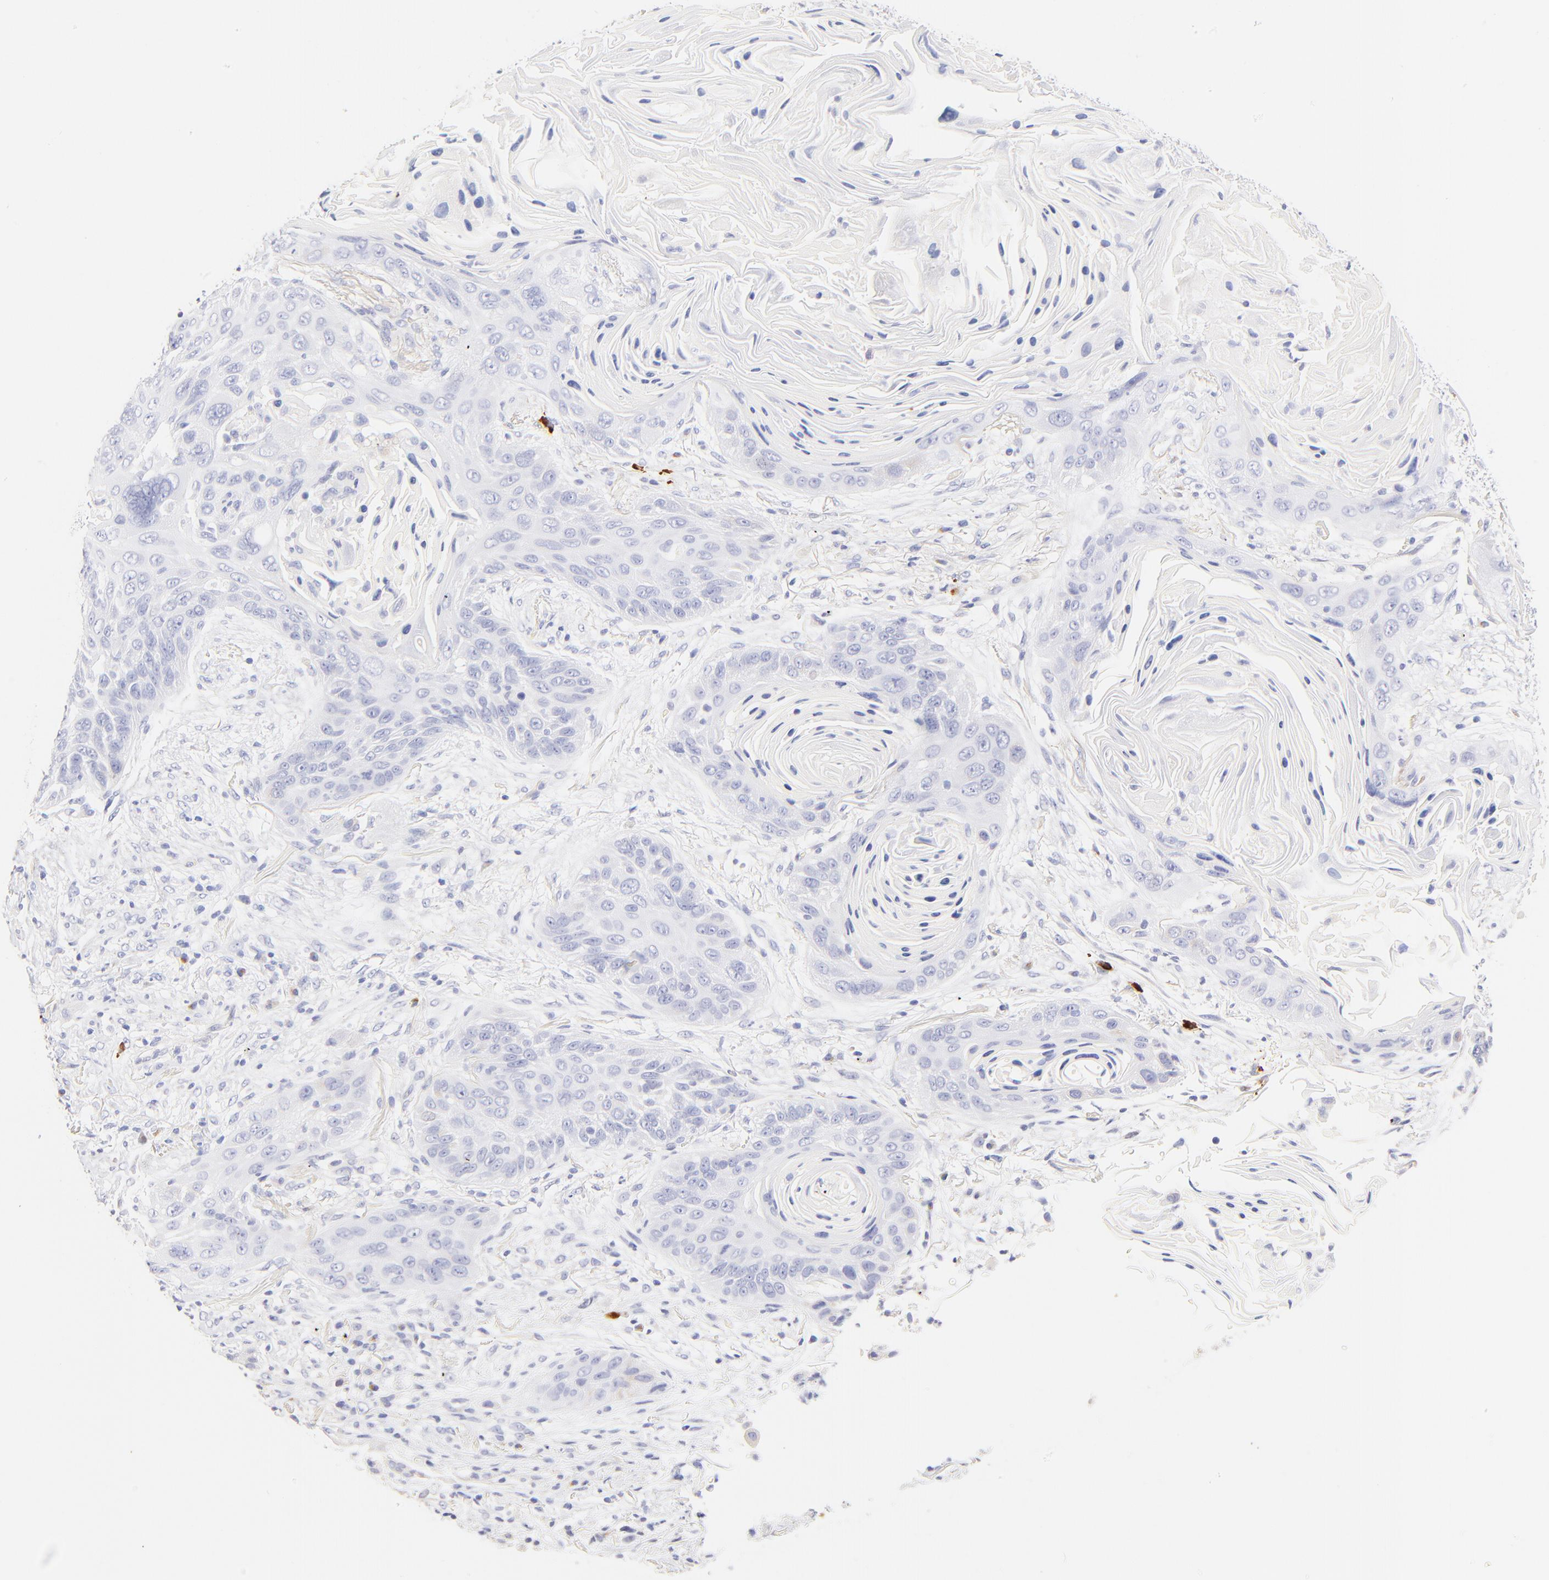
{"staining": {"intensity": "negative", "quantity": "none", "location": "none"}, "tissue": "lung cancer", "cell_type": "Tumor cells", "image_type": "cancer", "snomed": [{"axis": "morphology", "description": "Squamous cell carcinoma, NOS"}, {"axis": "topography", "description": "Lung"}], "caption": "This image is of lung squamous cell carcinoma stained with IHC to label a protein in brown with the nuclei are counter-stained blue. There is no staining in tumor cells.", "gene": "ASB9", "patient": {"sex": "female", "age": 67}}